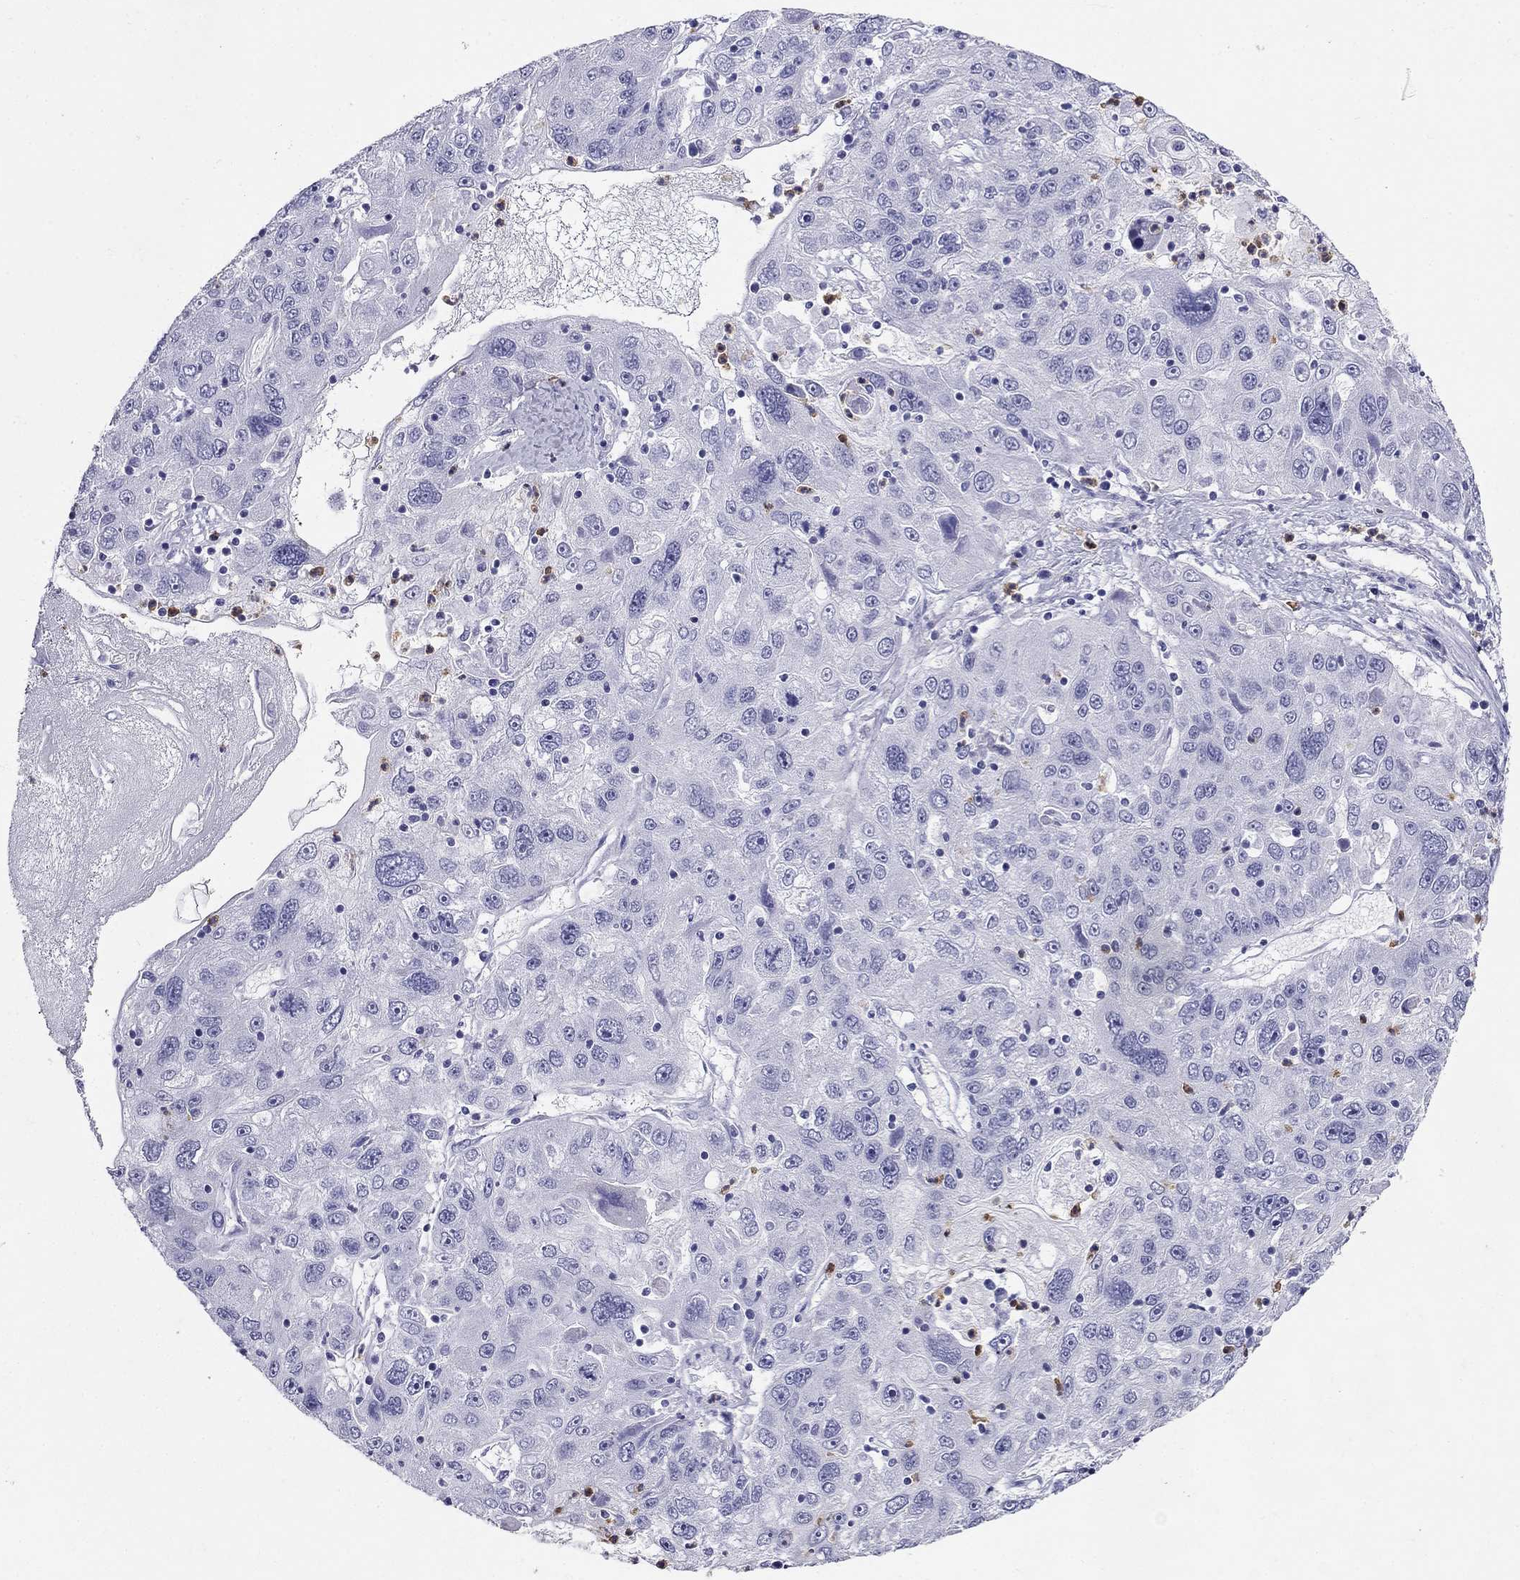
{"staining": {"intensity": "negative", "quantity": "none", "location": "none"}, "tissue": "stomach cancer", "cell_type": "Tumor cells", "image_type": "cancer", "snomed": [{"axis": "morphology", "description": "Adenocarcinoma, NOS"}, {"axis": "topography", "description": "Stomach"}], "caption": "High magnification brightfield microscopy of stomach cancer stained with DAB (brown) and counterstained with hematoxylin (blue): tumor cells show no significant positivity. (IHC, brightfield microscopy, high magnification).", "gene": "PPP1R36", "patient": {"sex": "male", "age": 56}}